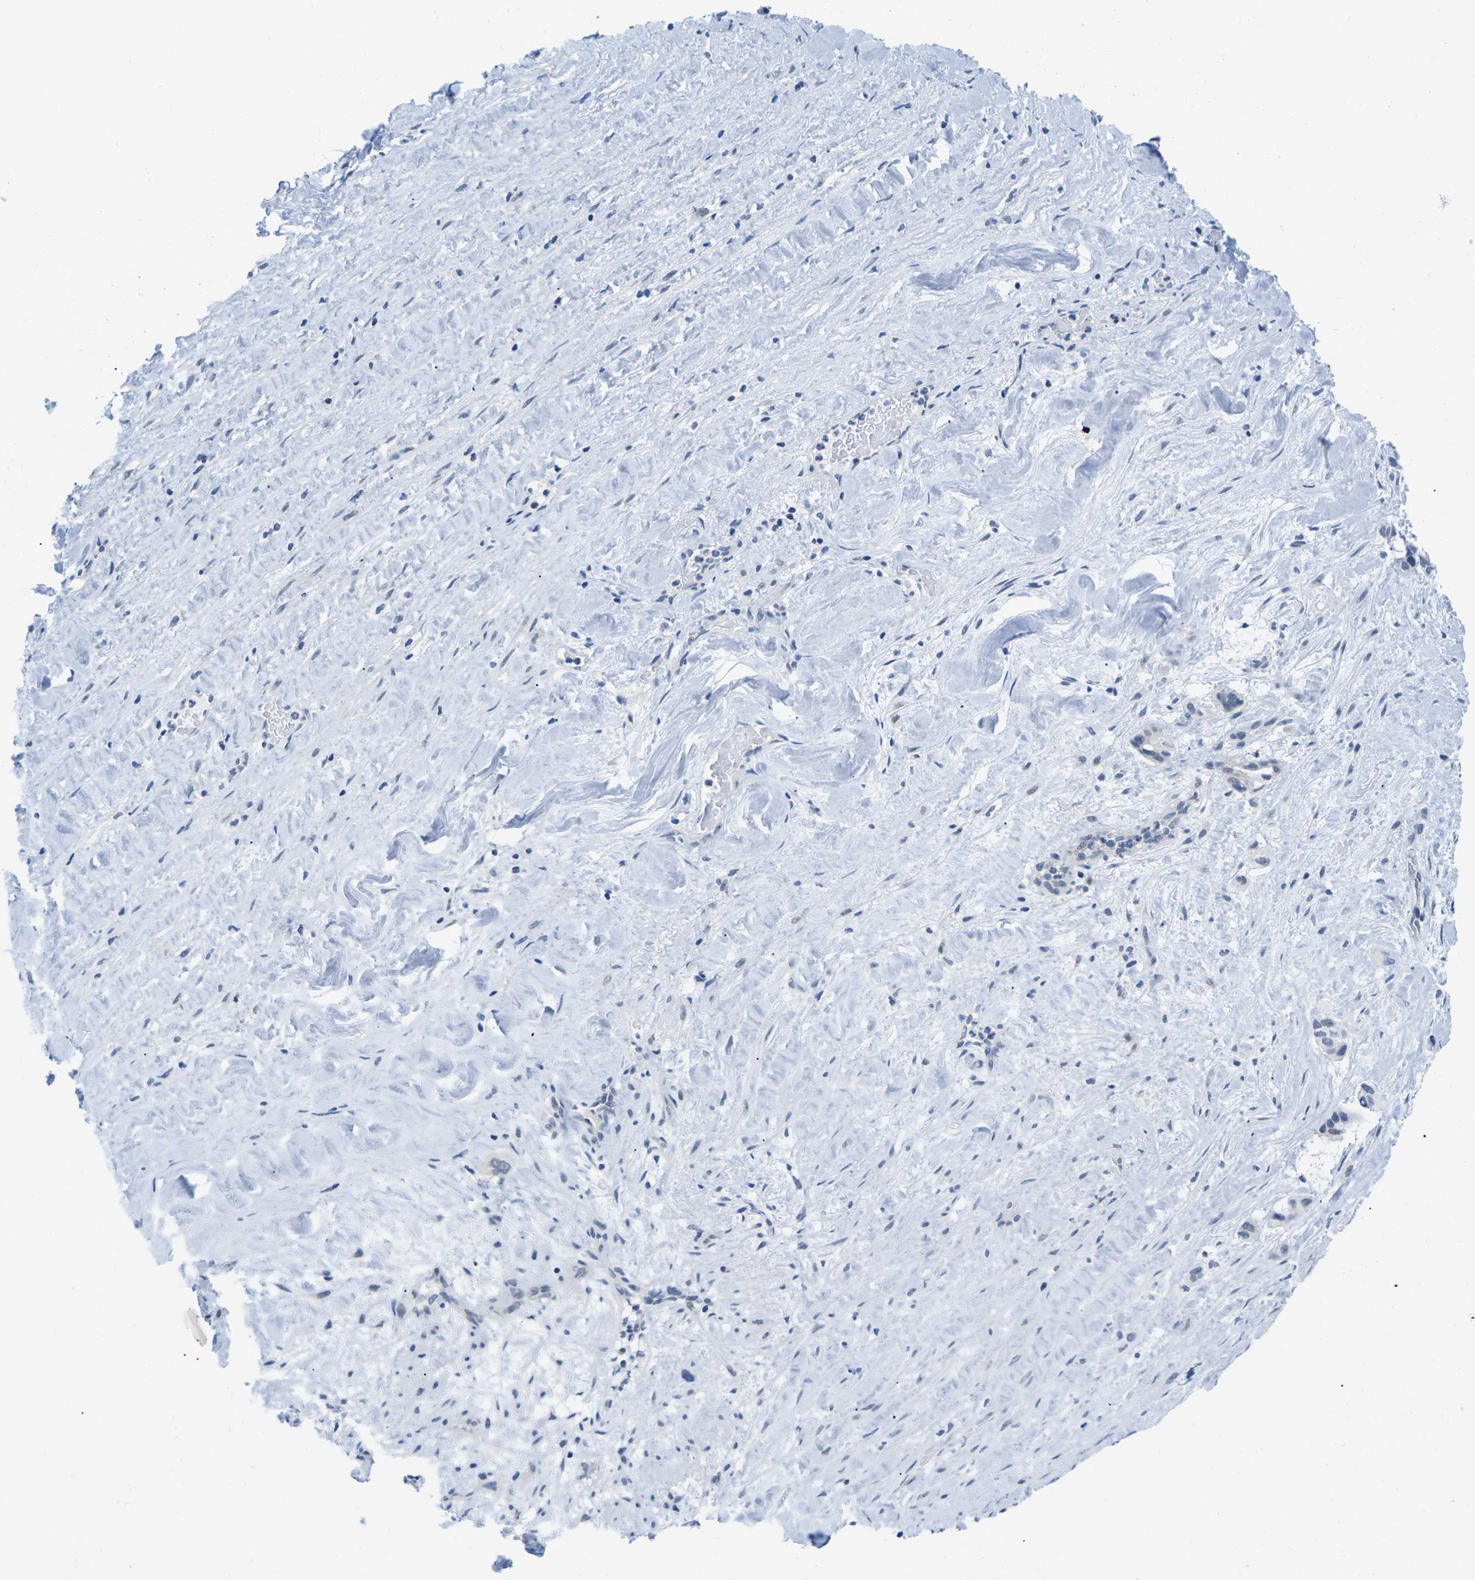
{"staining": {"intensity": "weak", "quantity": "<25%", "location": "nuclear"}, "tissue": "liver cancer", "cell_type": "Tumor cells", "image_type": "cancer", "snomed": [{"axis": "morphology", "description": "Cholangiocarcinoma"}, {"axis": "topography", "description": "Liver"}], "caption": "Immunohistochemical staining of human liver cholangiocarcinoma exhibits no significant positivity in tumor cells.", "gene": "UBA7", "patient": {"sex": "female", "age": 65}}